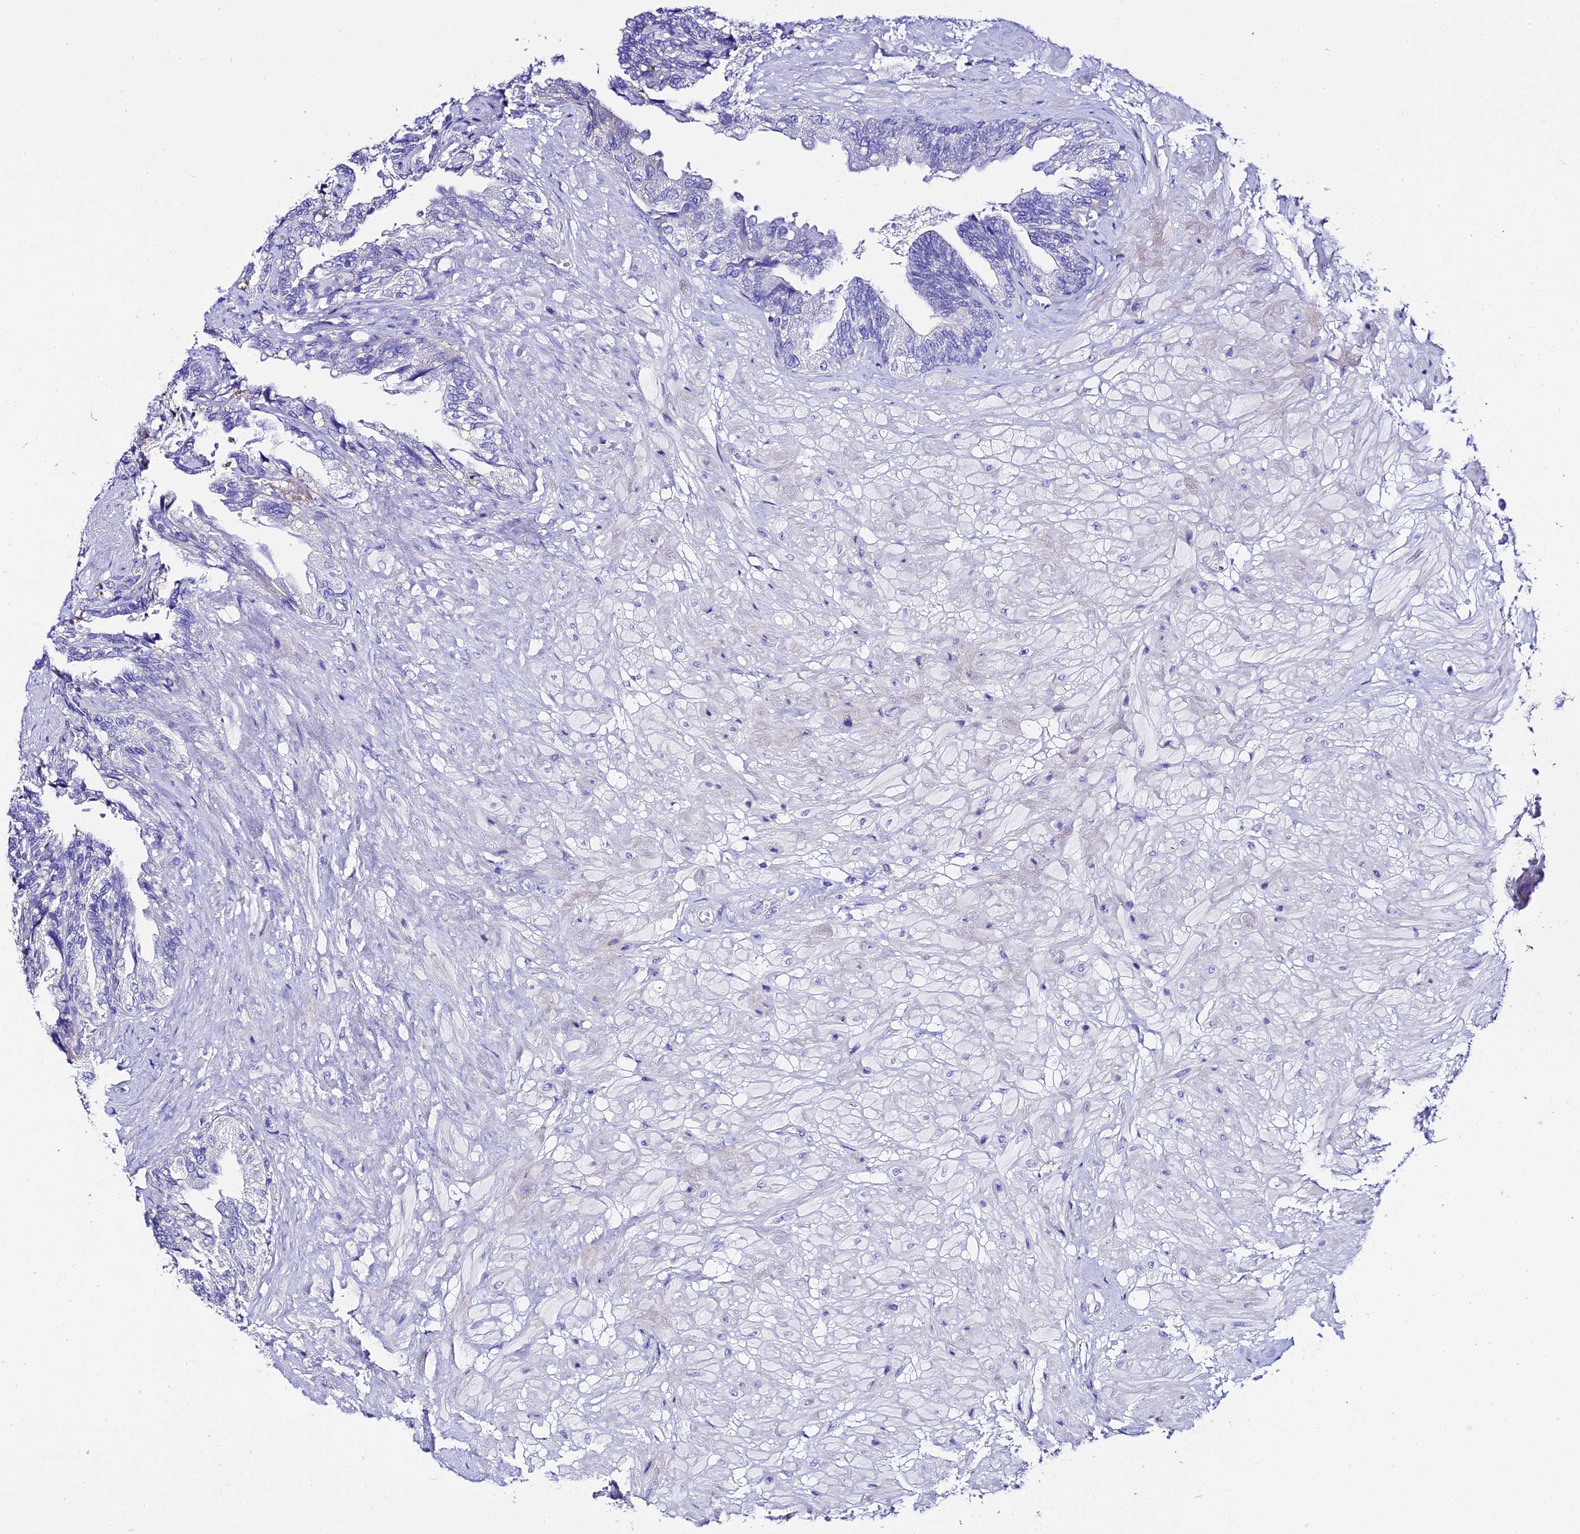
{"staining": {"intensity": "negative", "quantity": "none", "location": "none"}, "tissue": "seminal vesicle", "cell_type": "Glandular cells", "image_type": "normal", "snomed": [{"axis": "morphology", "description": "Normal tissue, NOS"}, {"axis": "topography", "description": "Seminal veicle"}, {"axis": "topography", "description": "Peripheral nerve tissue"}], "caption": "Photomicrograph shows no significant protein staining in glandular cells of normal seminal vesicle.", "gene": "TMEM117", "patient": {"sex": "male", "age": 60}}